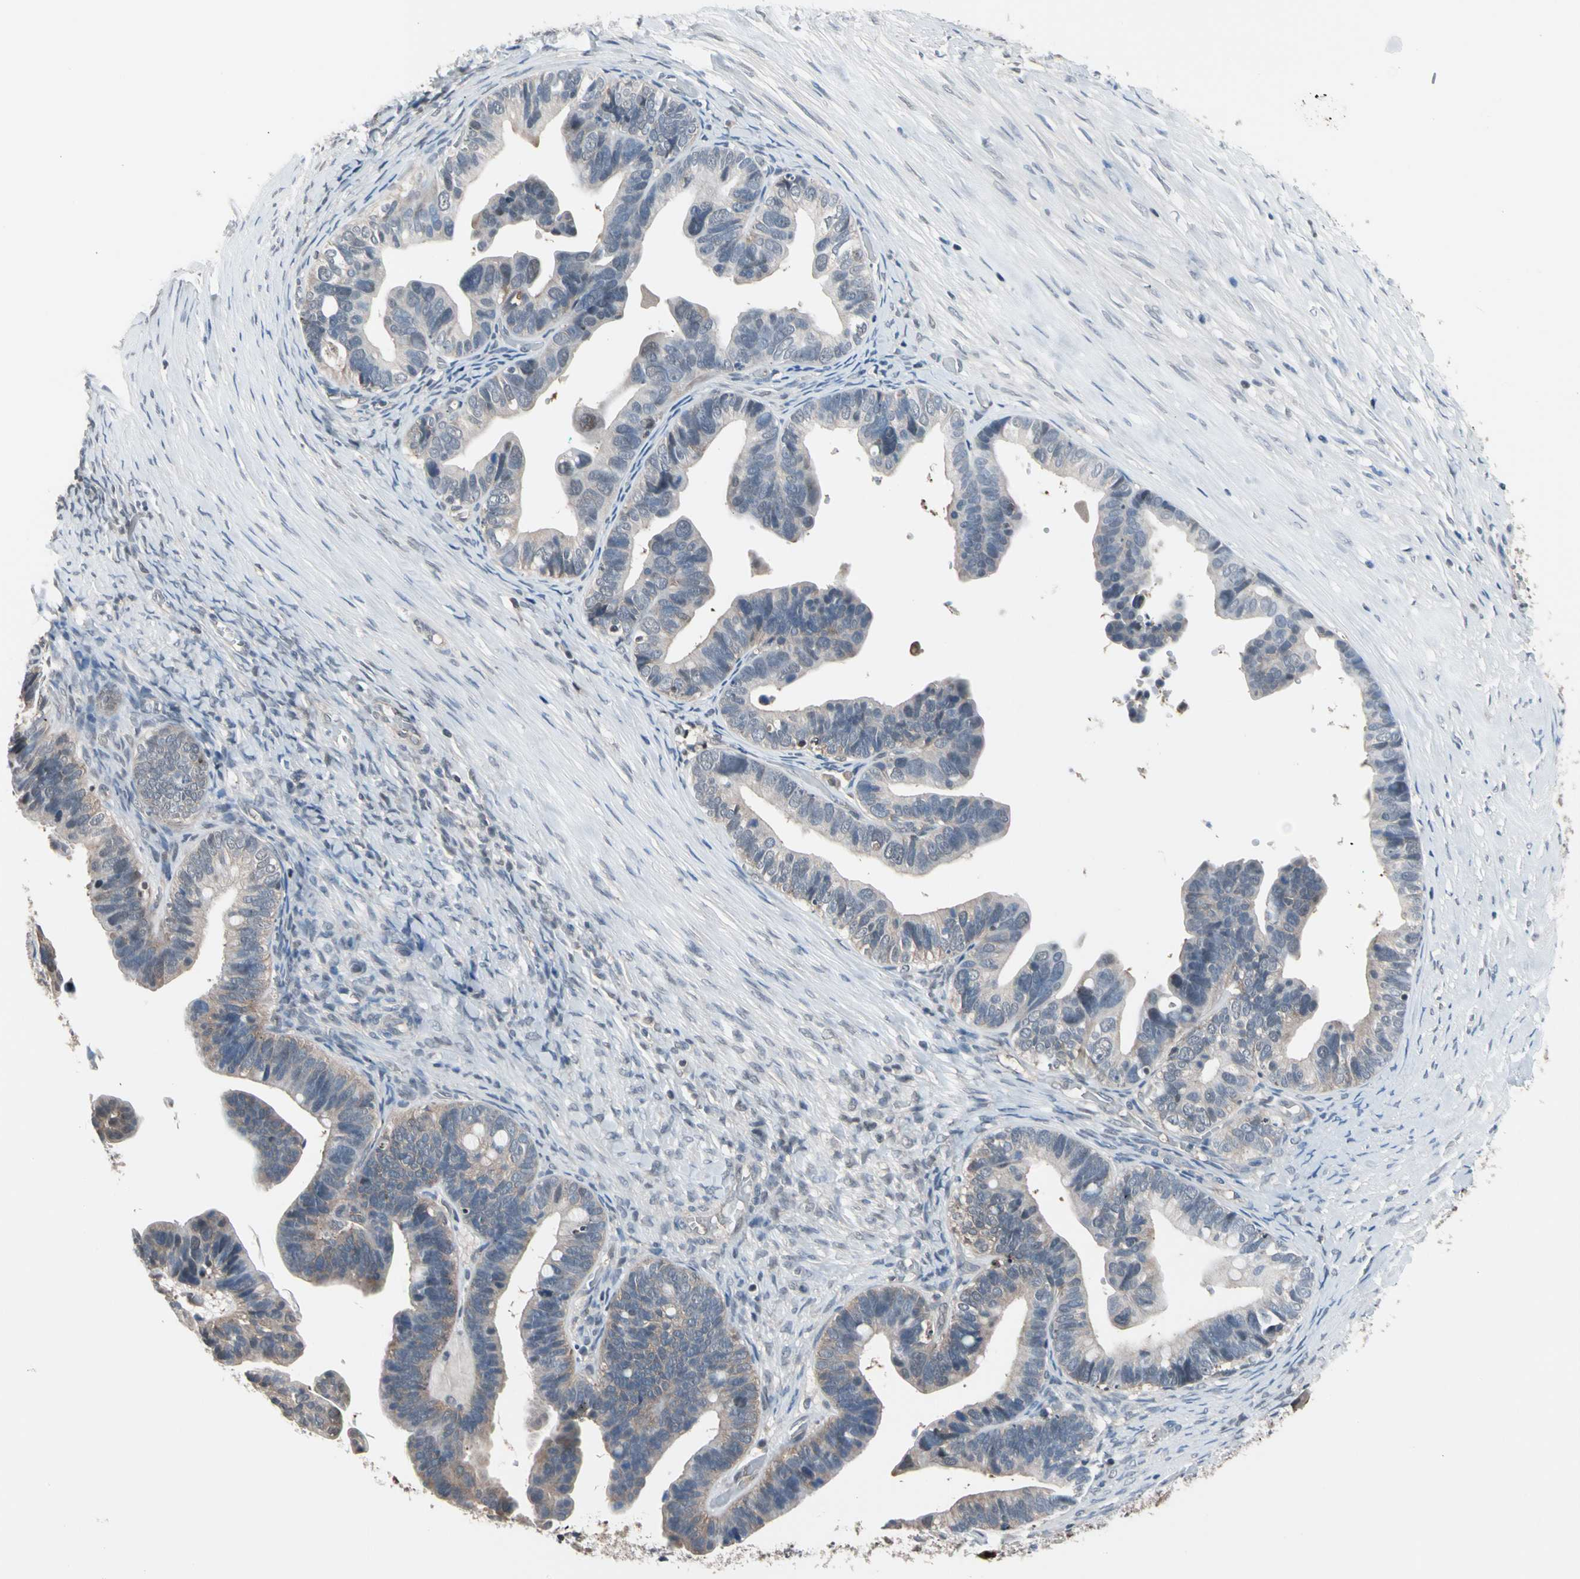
{"staining": {"intensity": "weak", "quantity": ">75%", "location": "cytoplasmic/membranous"}, "tissue": "ovarian cancer", "cell_type": "Tumor cells", "image_type": "cancer", "snomed": [{"axis": "morphology", "description": "Cystadenocarcinoma, serous, NOS"}, {"axis": "topography", "description": "Ovary"}], "caption": "Immunohistochemical staining of ovarian cancer displays low levels of weak cytoplasmic/membranous protein staining in about >75% of tumor cells. The protein of interest is stained brown, and the nuclei are stained in blue (DAB (3,3'-diaminobenzidine) IHC with brightfield microscopy, high magnification).", "gene": "PSMA2", "patient": {"sex": "female", "age": 56}}